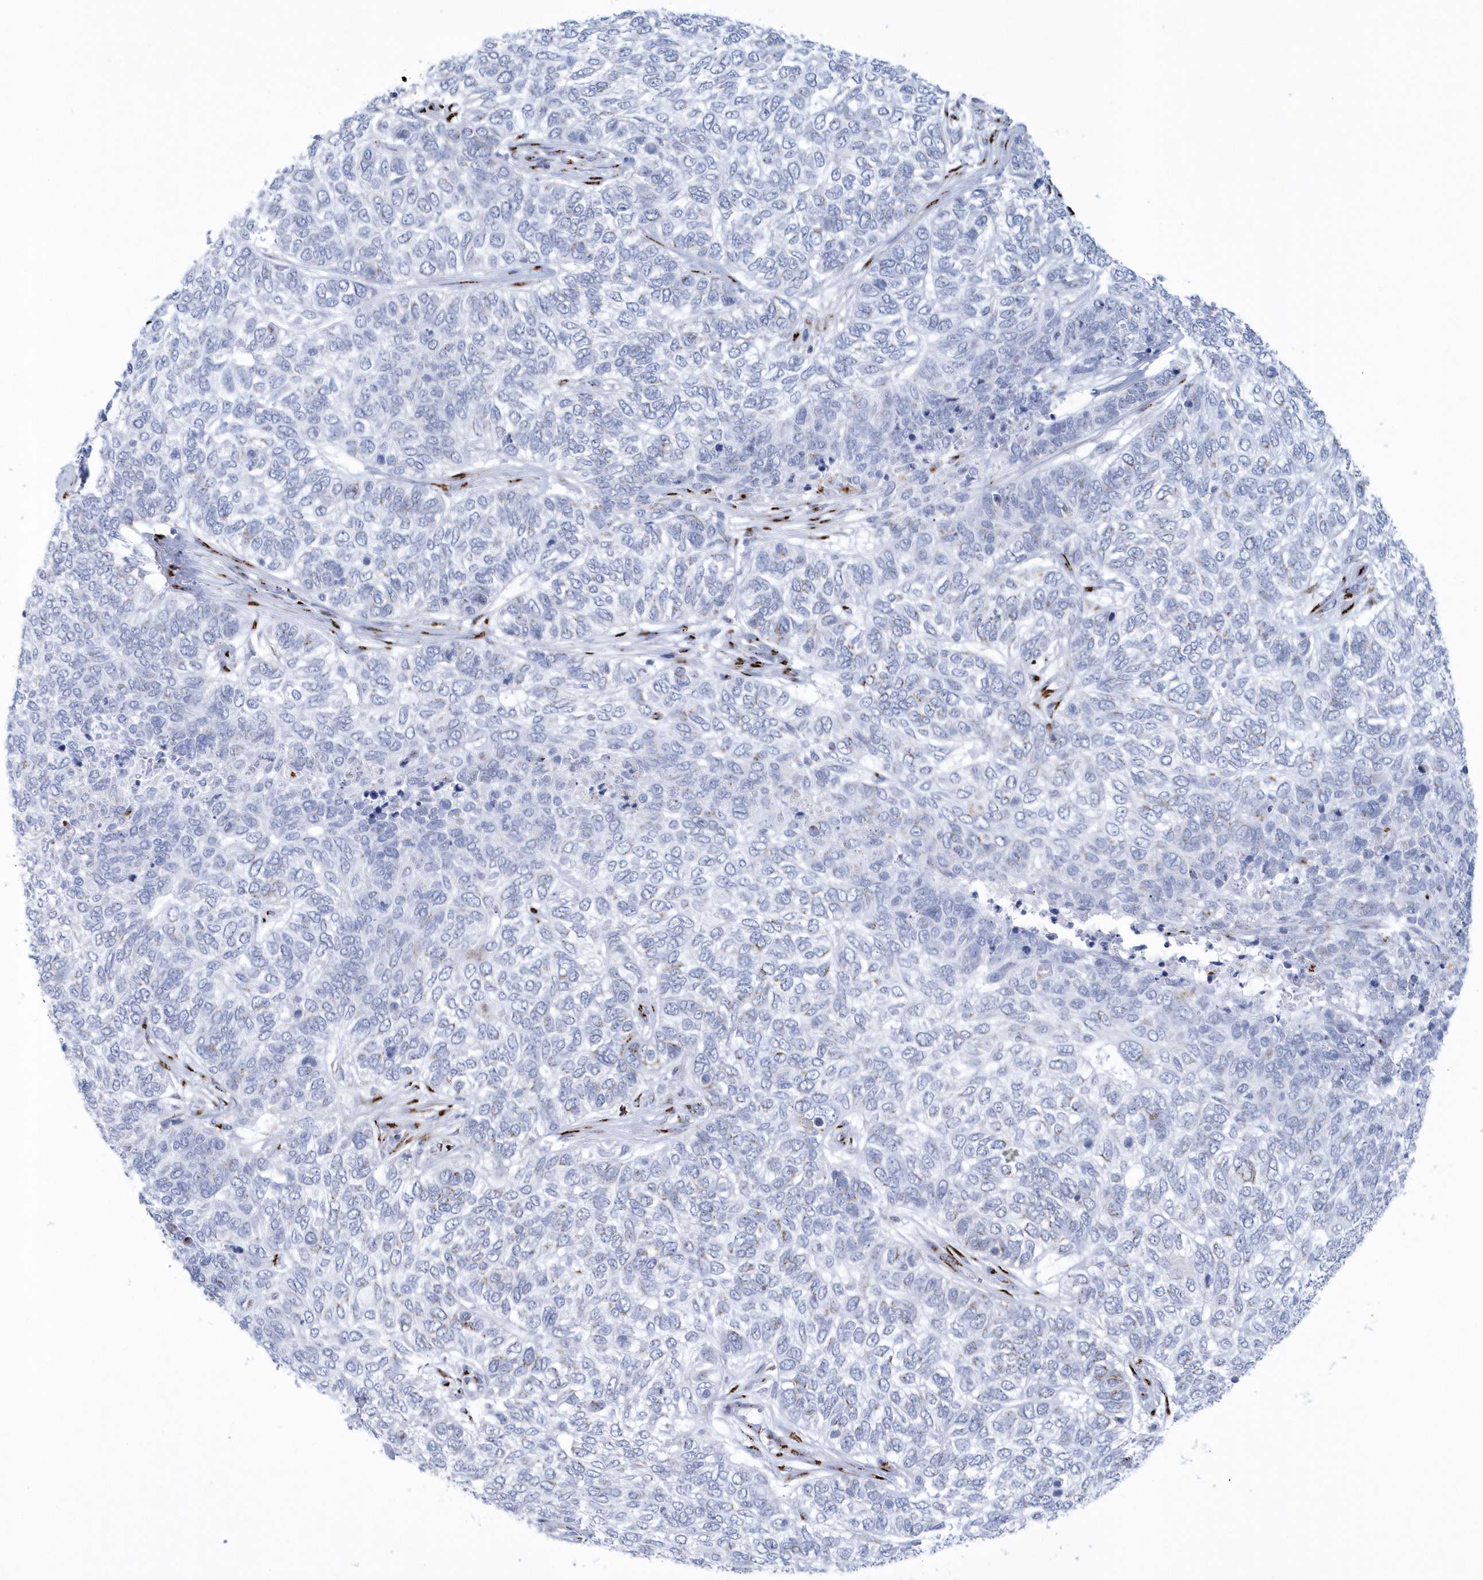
{"staining": {"intensity": "negative", "quantity": "none", "location": "none"}, "tissue": "skin cancer", "cell_type": "Tumor cells", "image_type": "cancer", "snomed": [{"axis": "morphology", "description": "Basal cell carcinoma"}, {"axis": "topography", "description": "Skin"}], "caption": "High power microscopy micrograph of an IHC micrograph of skin cancer (basal cell carcinoma), revealing no significant expression in tumor cells. The staining is performed using DAB brown chromogen with nuclei counter-stained in using hematoxylin.", "gene": "SLX9", "patient": {"sex": "female", "age": 65}}